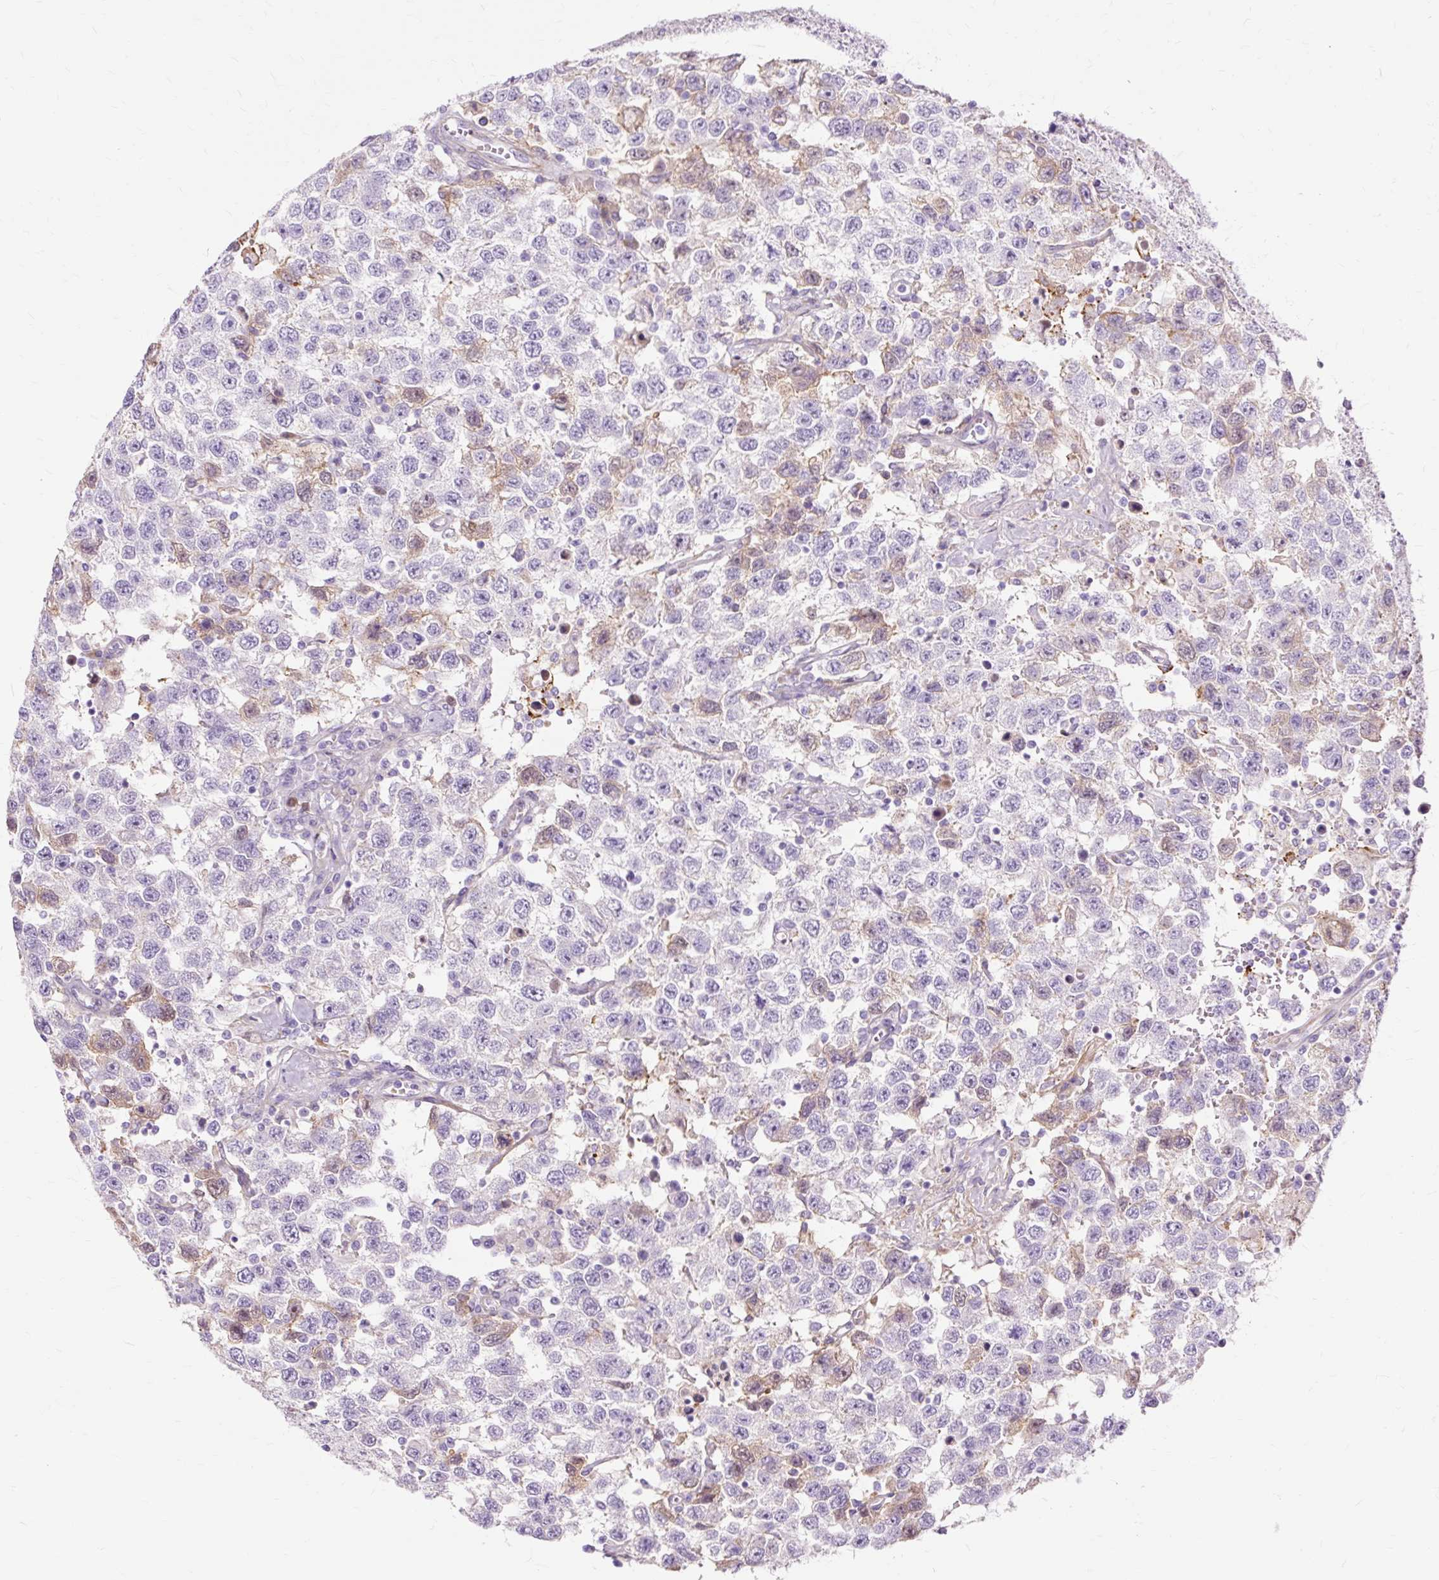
{"staining": {"intensity": "negative", "quantity": "none", "location": "none"}, "tissue": "testis cancer", "cell_type": "Tumor cells", "image_type": "cancer", "snomed": [{"axis": "morphology", "description": "Seminoma, NOS"}, {"axis": "topography", "description": "Testis"}], "caption": "High power microscopy histopathology image of an immunohistochemistry (IHC) image of testis cancer (seminoma), revealing no significant expression in tumor cells. Brightfield microscopy of IHC stained with DAB (3,3'-diaminobenzidine) (brown) and hematoxylin (blue), captured at high magnification.", "gene": "DCTN4", "patient": {"sex": "male", "age": 41}}